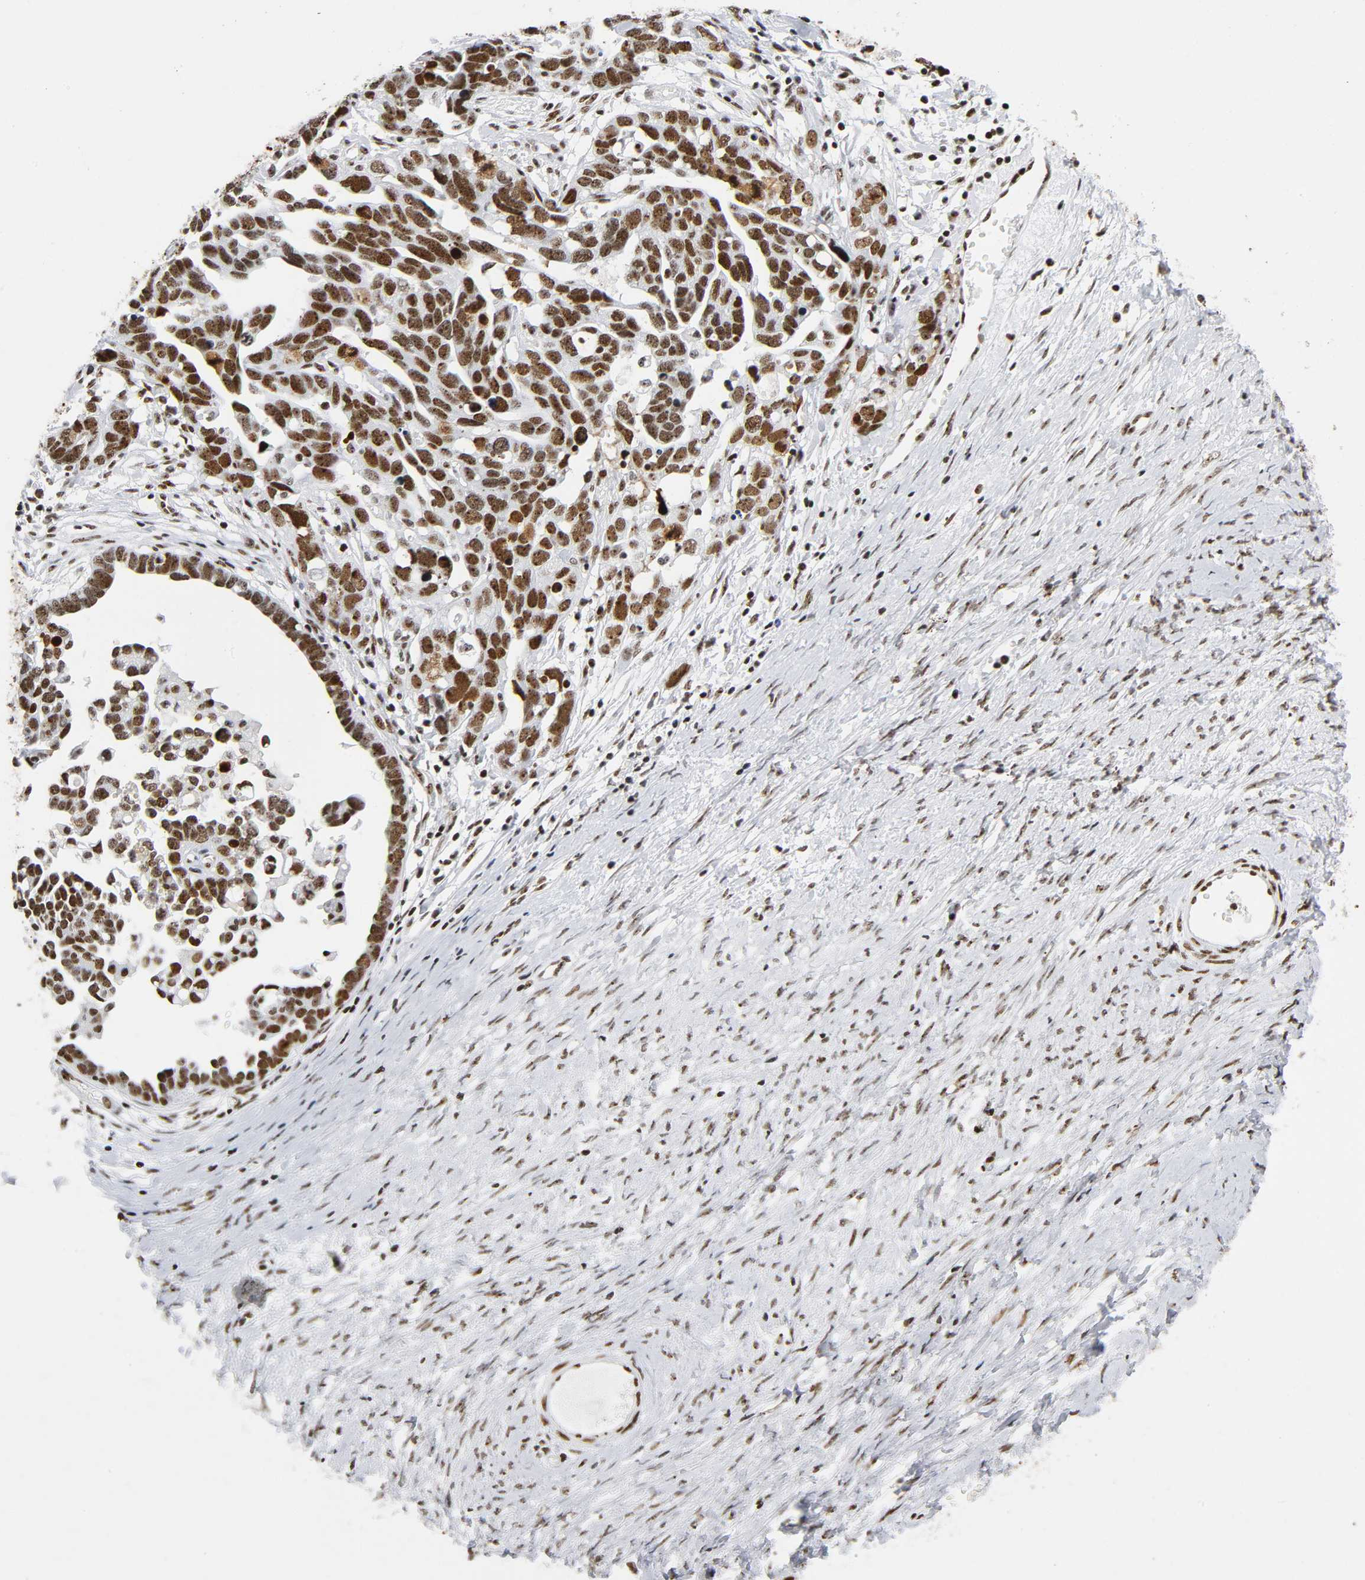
{"staining": {"intensity": "strong", "quantity": ">75%", "location": "nuclear"}, "tissue": "ovarian cancer", "cell_type": "Tumor cells", "image_type": "cancer", "snomed": [{"axis": "morphology", "description": "Cystadenocarcinoma, serous, NOS"}, {"axis": "topography", "description": "Ovary"}], "caption": "Brown immunohistochemical staining in human ovarian serous cystadenocarcinoma exhibits strong nuclear expression in about >75% of tumor cells.", "gene": "UBTF", "patient": {"sex": "female", "age": 54}}